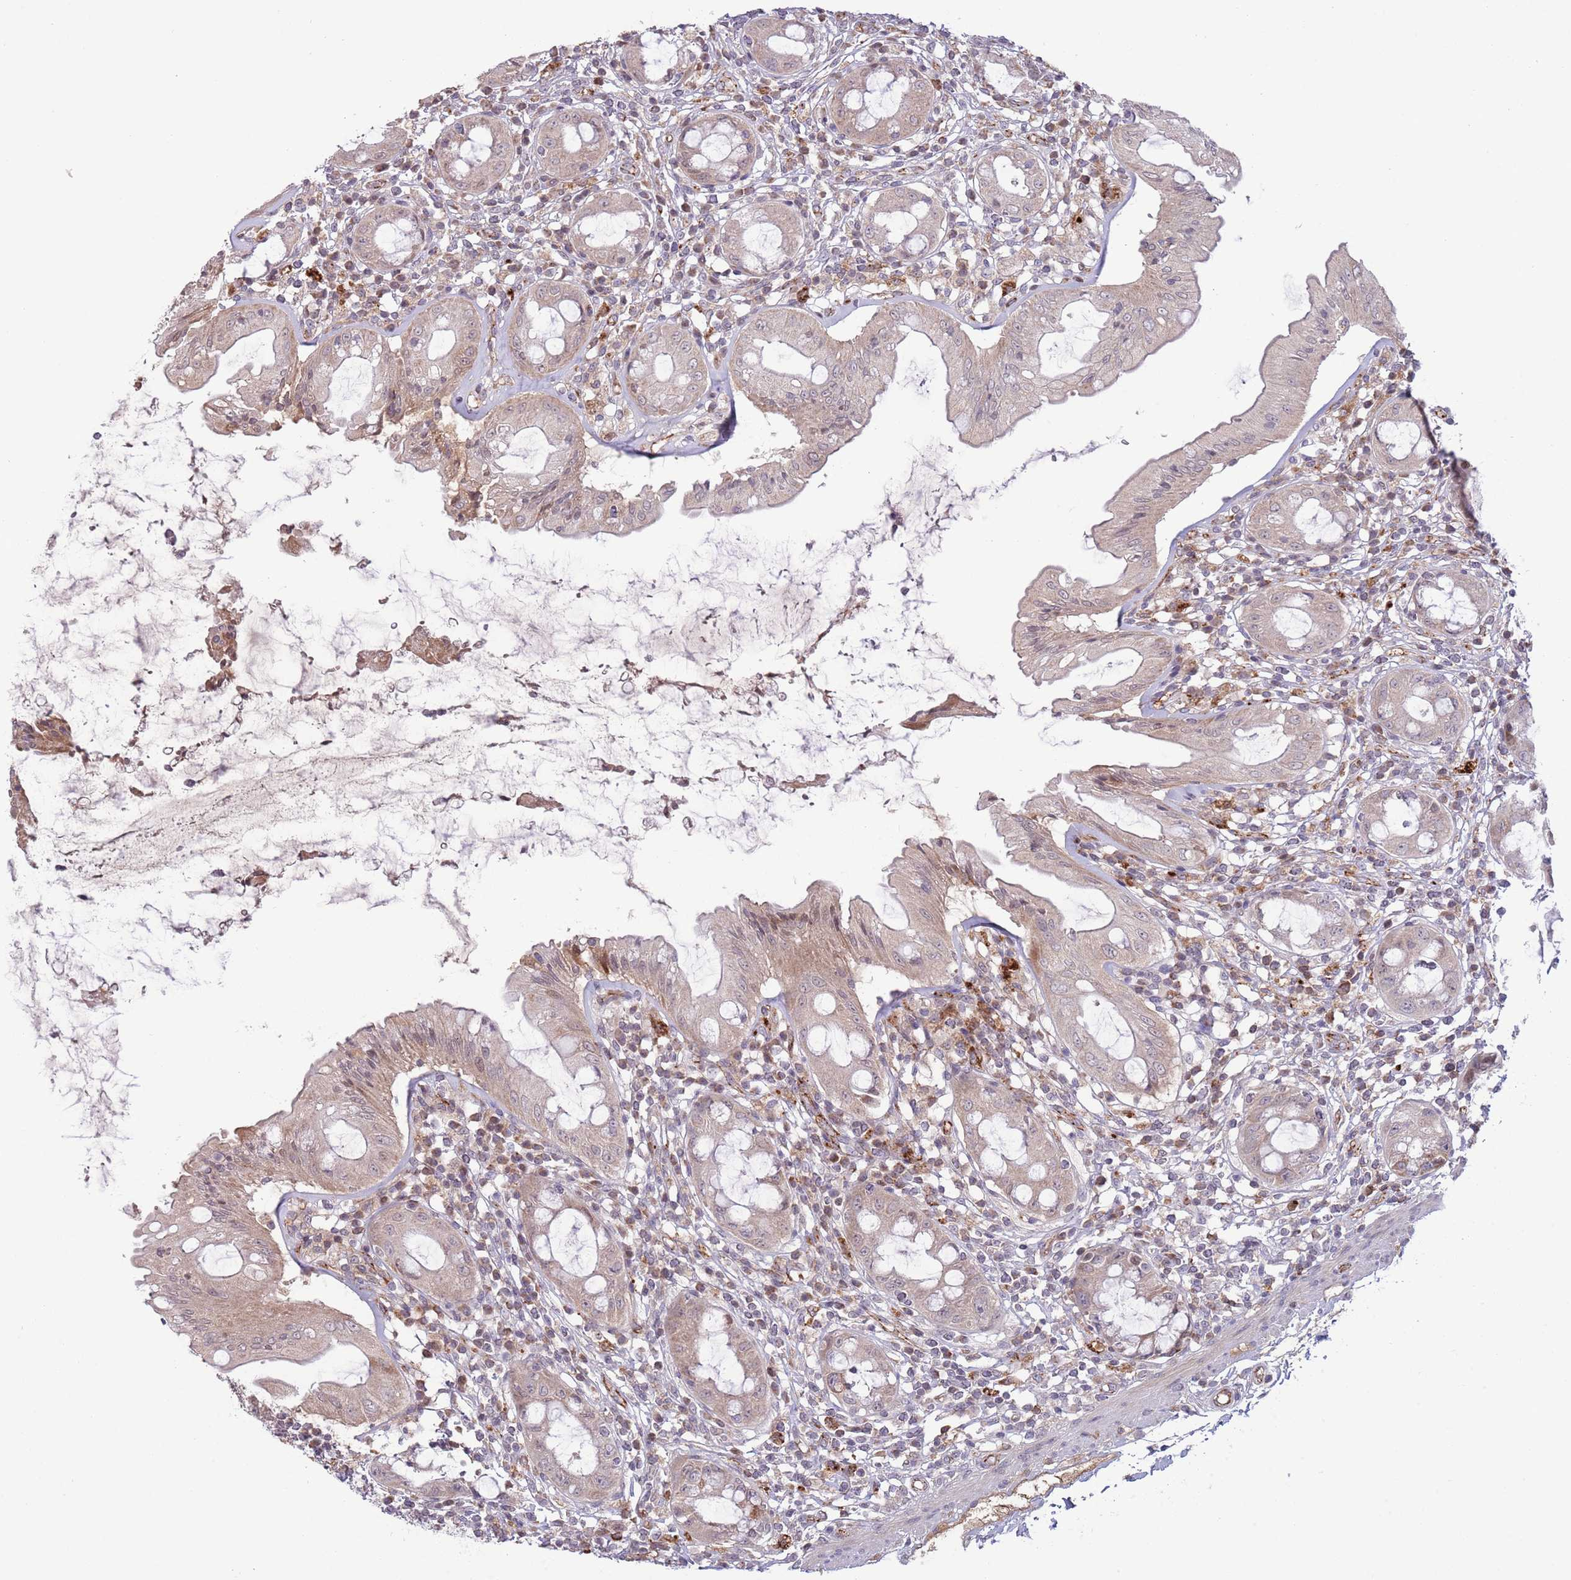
{"staining": {"intensity": "moderate", "quantity": "25%-75%", "location": "cytoplasmic/membranous,nuclear"}, "tissue": "rectum", "cell_type": "Glandular cells", "image_type": "normal", "snomed": [{"axis": "morphology", "description": "Normal tissue, NOS"}, {"axis": "topography", "description": "Rectum"}], "caption": "This photomicrograph reveals immunohistochemistry staining of normal human rectum, with medium moderate cytoplasmic/membranous,nuclear expression in about 25%-75% of glandular cells.", "gene": "DPP10", "patient": {"sex": "female", "age": 57}}